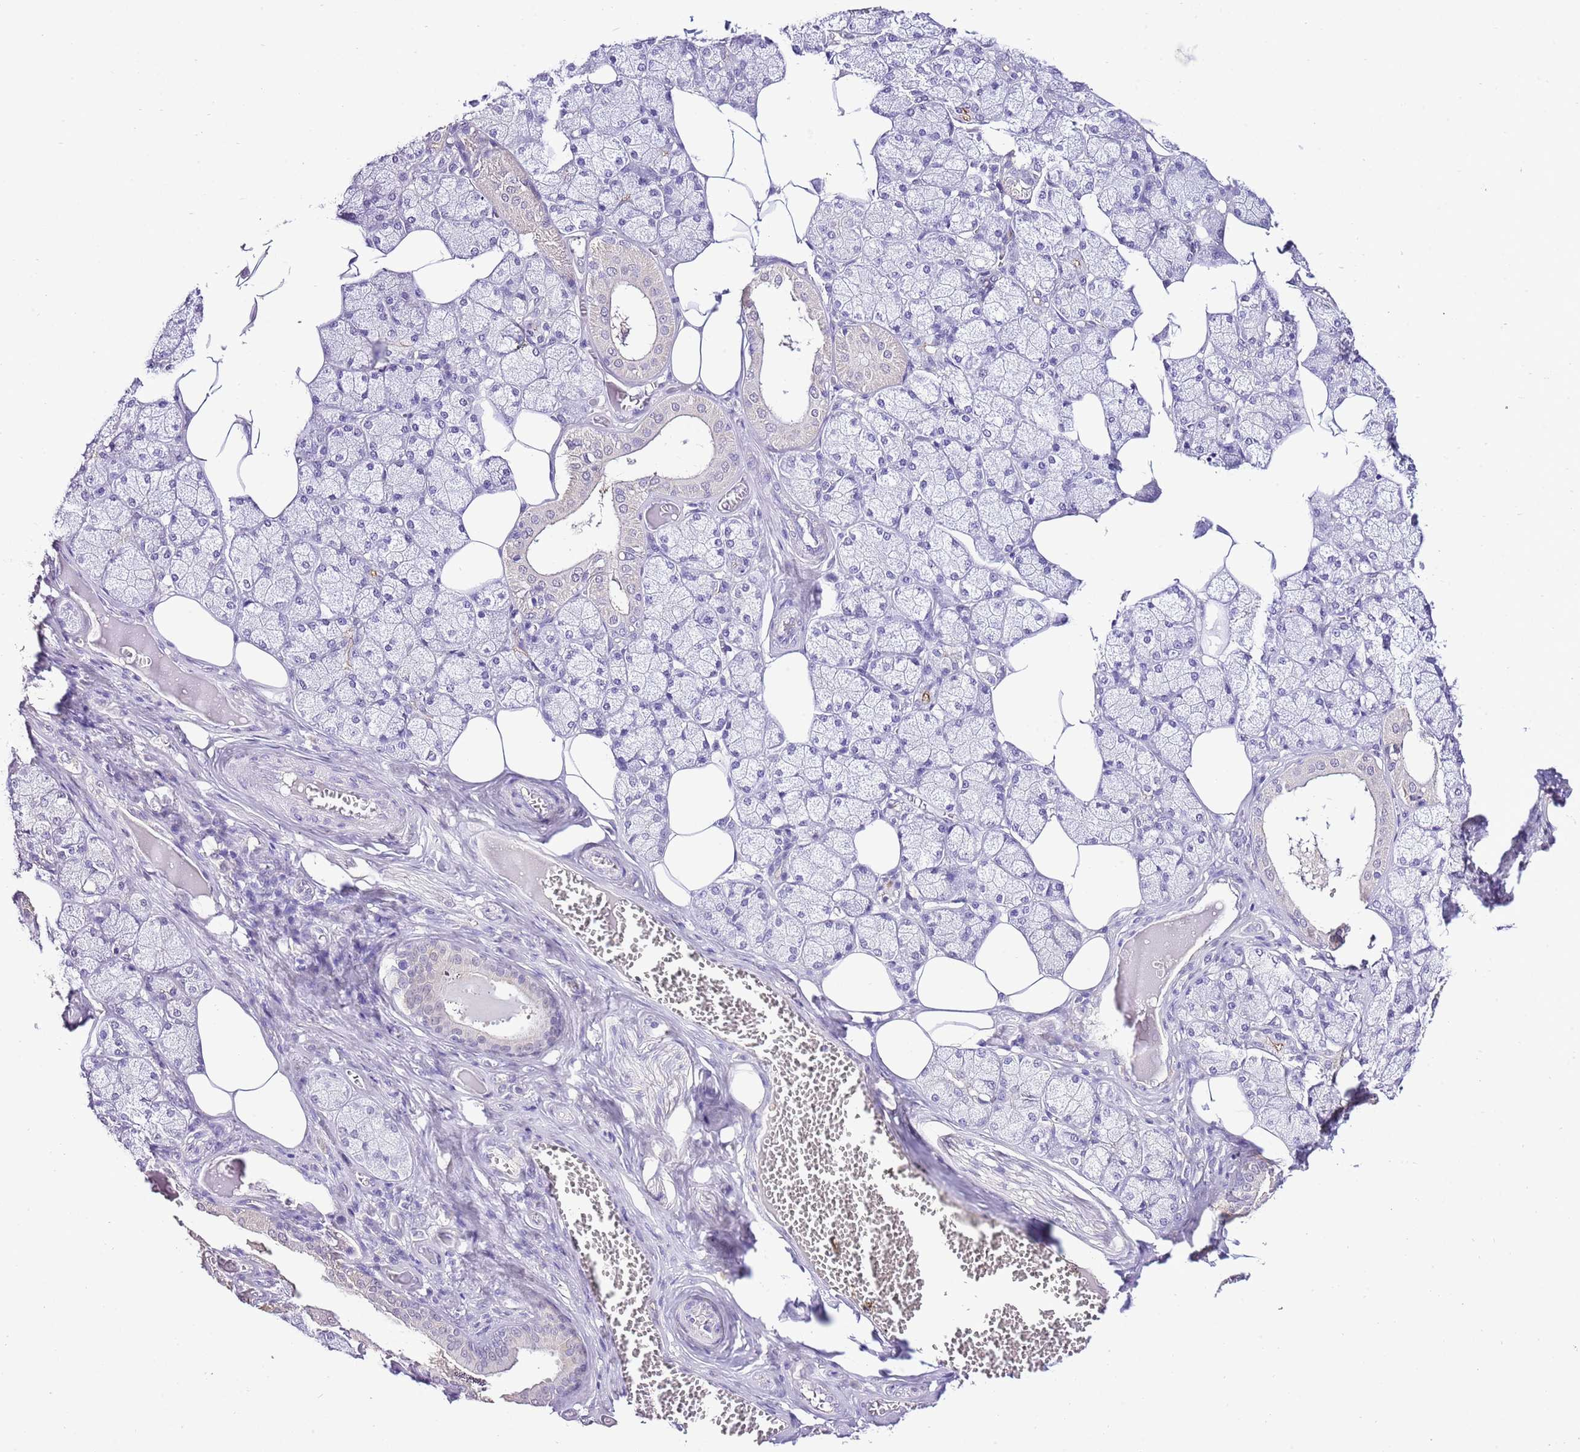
{"staining": {"intensity": "negative", "quantity": "none", "location": "none"}, "tissue": "salivary gland", "cell_type": "Glandular cells", "image_type": "normal", "snomed": [{"axis": "morphology", "description": "Normal tissue, NOS"}, {"axis": "topography", "description": "Salivary gland"}], "caption": "Immunohistochemistry of benign human salivary gland shows no expression in glandular cells. (DAB (3,3'-diaminobenzidine) IHC, high magnification).", "gene": "IZUMO4", "patient": {"sex": "male", "age": 62}}